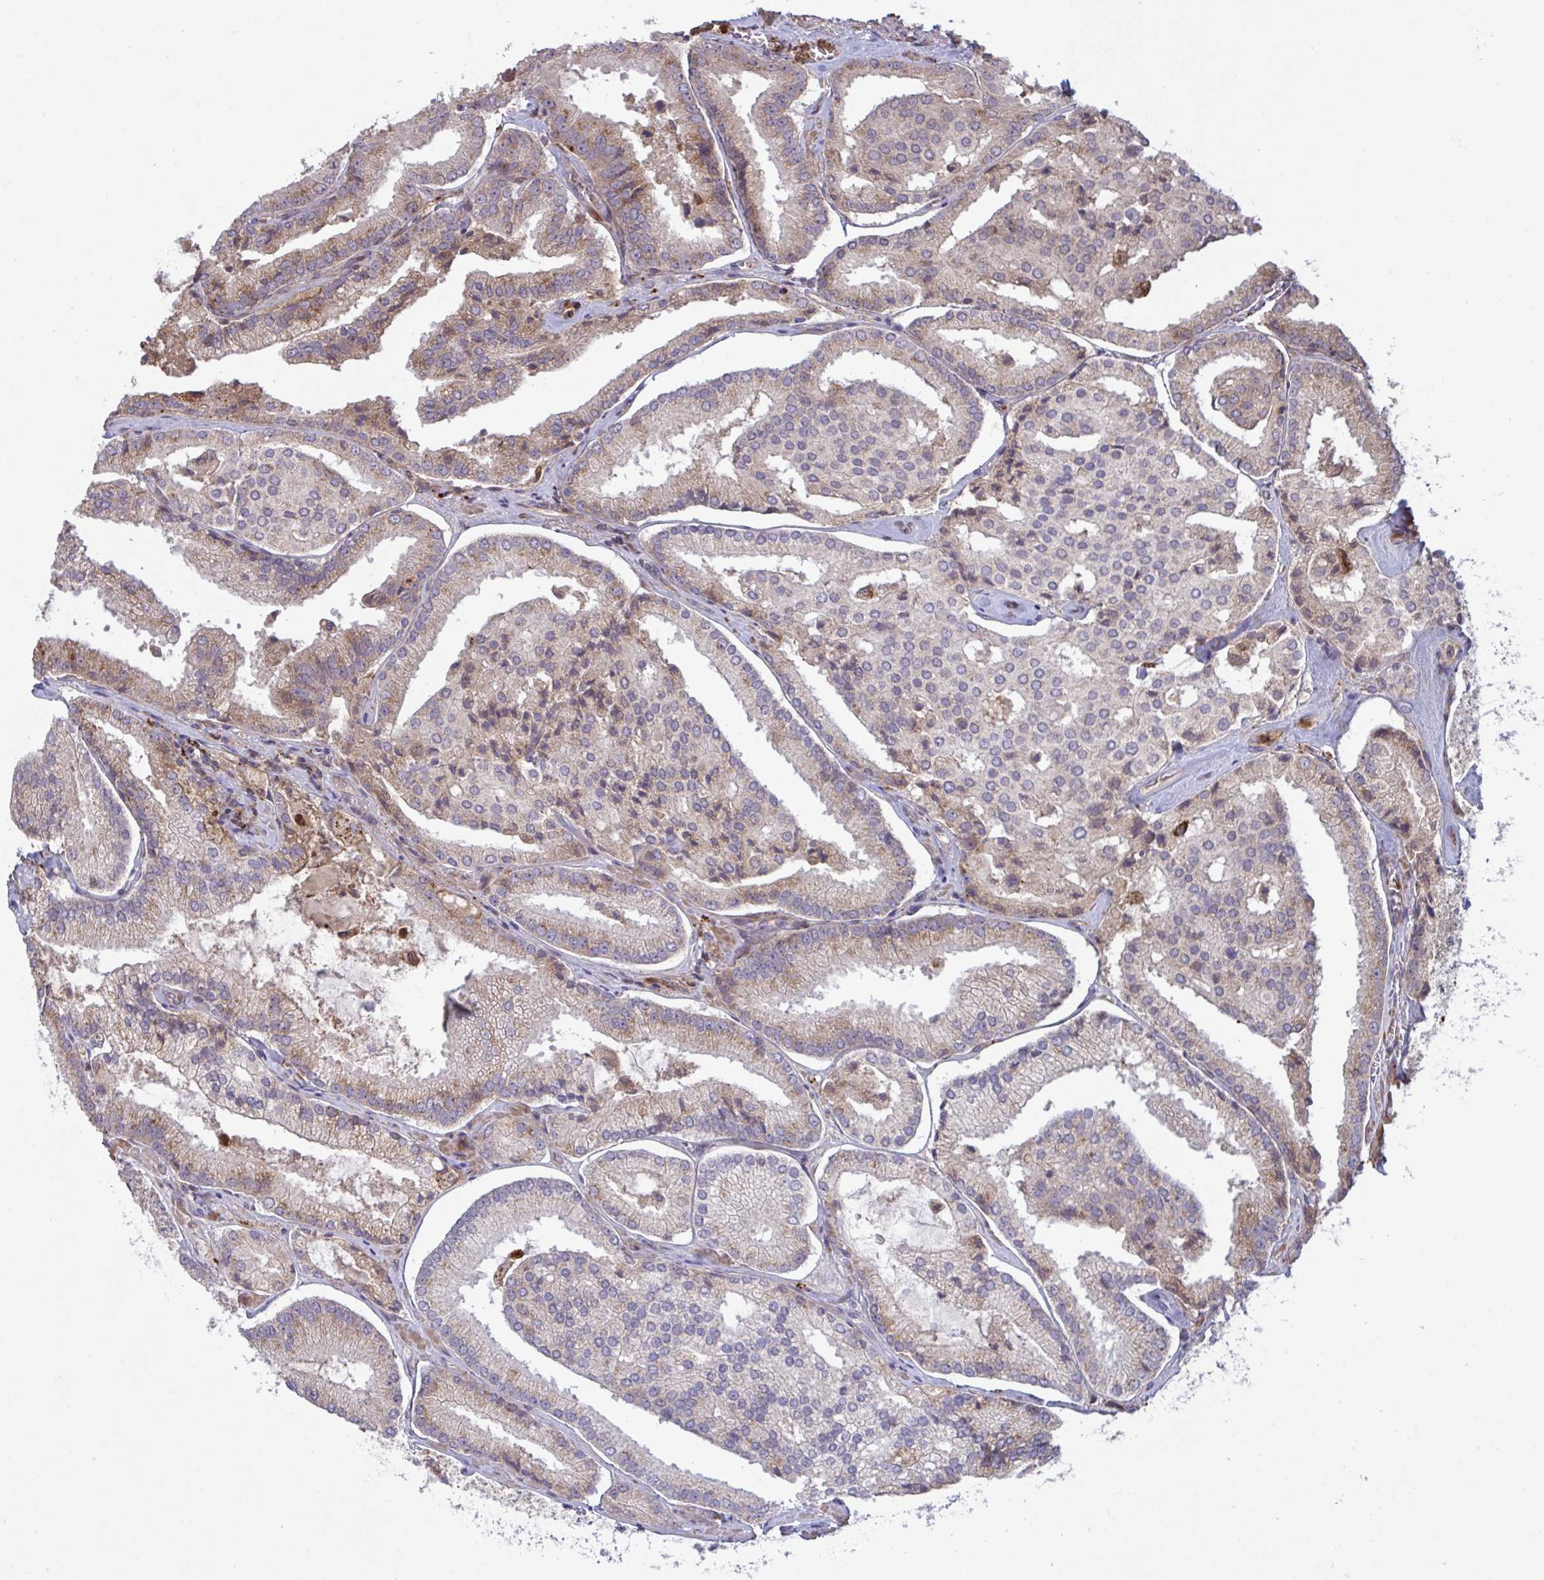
{"staining": {"intensity": "weak", "quantity": "25%-75%", "location": "cytoplasmic/membranous"}, "tissue": "prostate cancer", "cell_type": "Tumor cells", "image_type": "cancer", "snomed": [{"axis": "morphology", "description": "Adenocarcinoma, High grade"}, {"axis": "topography", "description": "Prostate"}], "caption": "Prostate cancer (high-grade adenocarcinoma) was stained to show a protein in brown. There is low levels of weak cytoplasmic/membranous expression in approximately 25%-75% of tumor cells.", "gene": "IL1R1", "patient": {"sex": "male", "age": 73}}